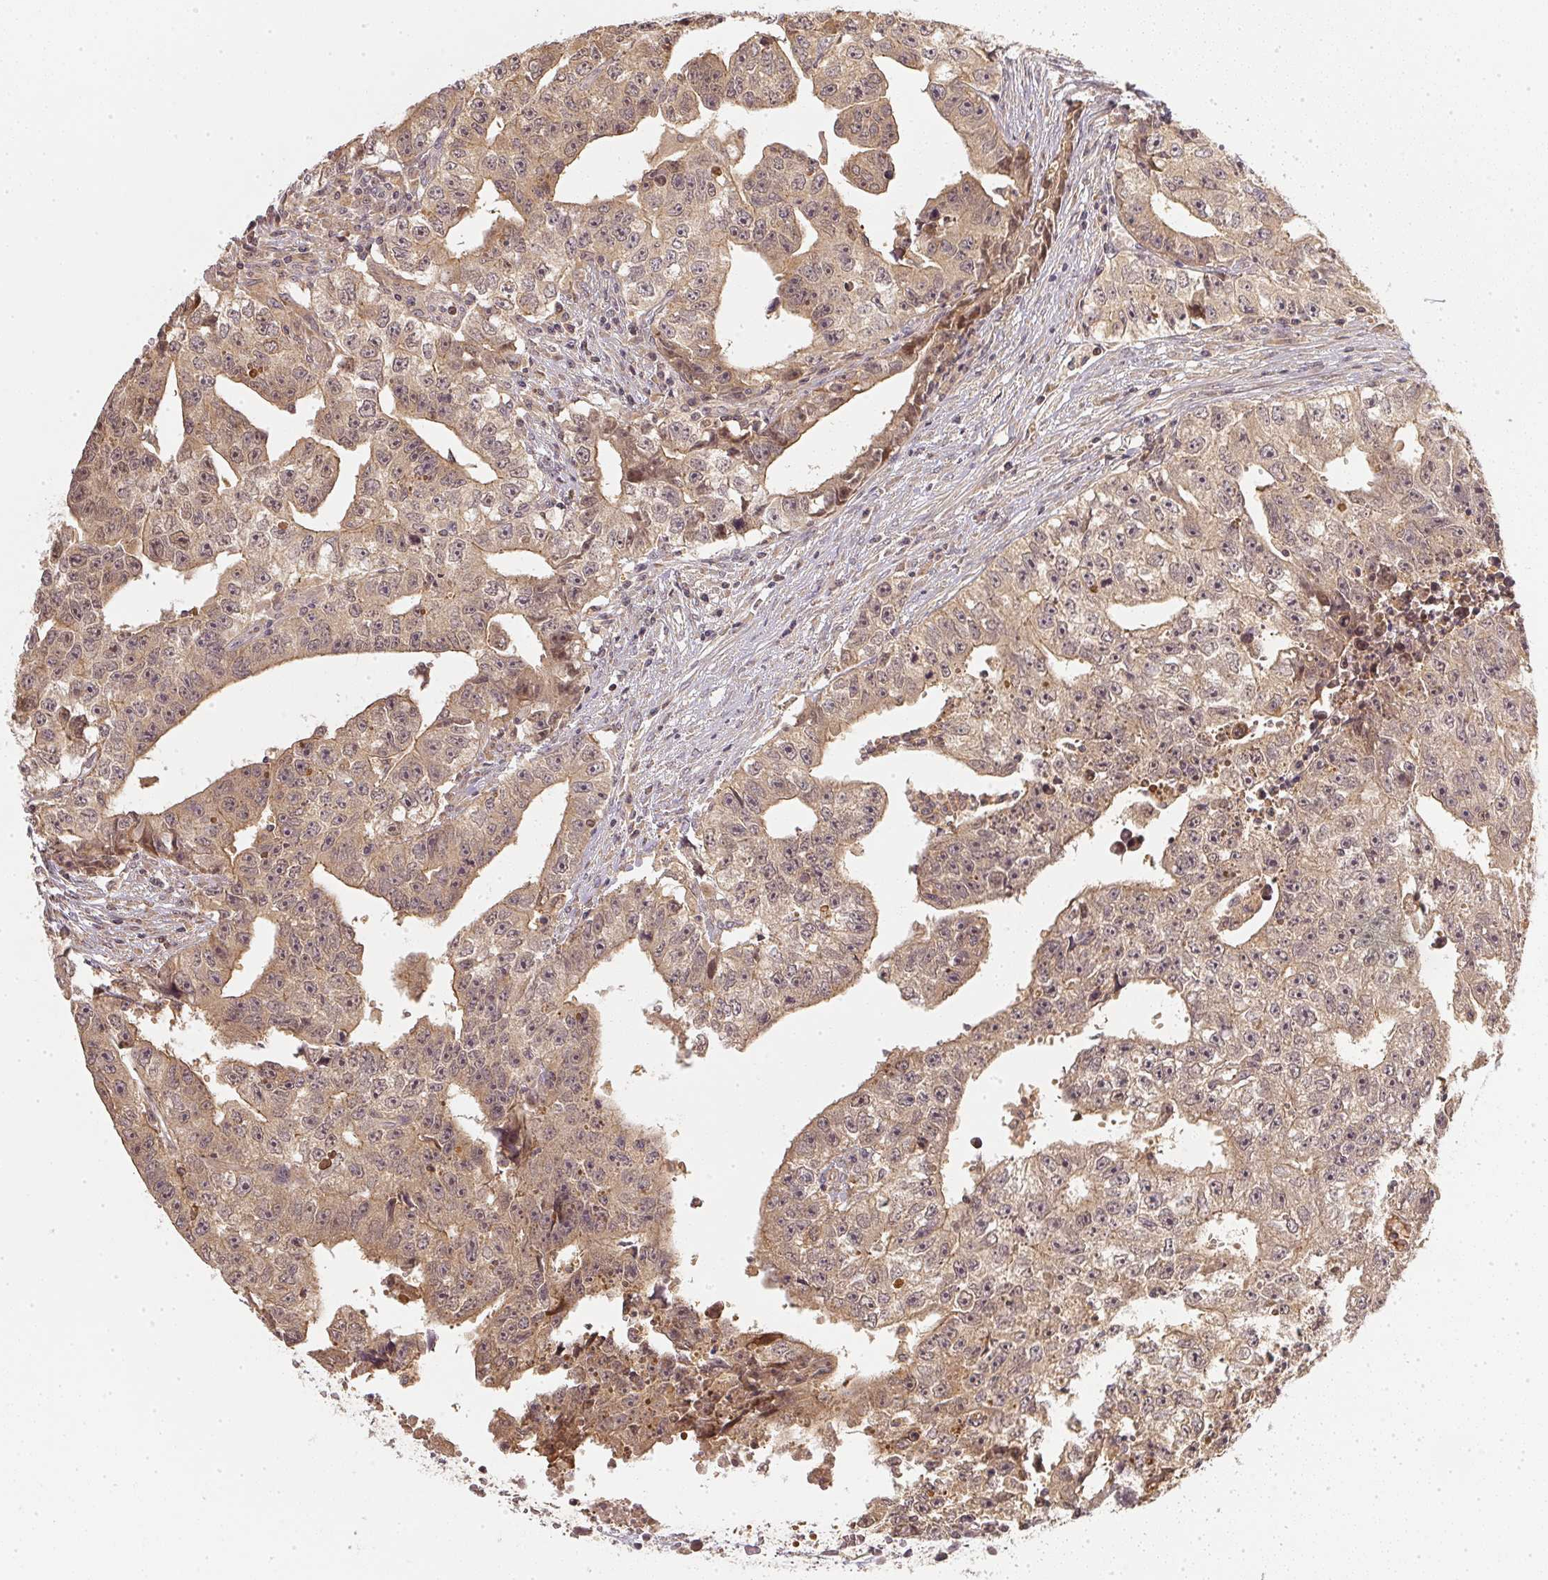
{"staining": {"intensity": "negative", "quantity": "none", "location": "none"}, "tissue": "testis cancer", "cell_type": "Tumor cells", "image_type": "cancer", "snomed": [{"axis": "morphology", "description": "Carcinoma, Embryonal, NOS"}, {"axis": "morphology", "description": "Teratoma, malignant, NOS"}, {"axis": "topography", "description": "Testis"}], "caption": "There is no significant expression in tumor cells of testis malignant teratoma. (Stains: DAB immunohistochemistry (IHC) with hematoxylin counter stain, Microscopy: brightfield microscopy at high magnification).", "gene": "SERPINE1", "patient": {"sex": "male", "age": 24}}